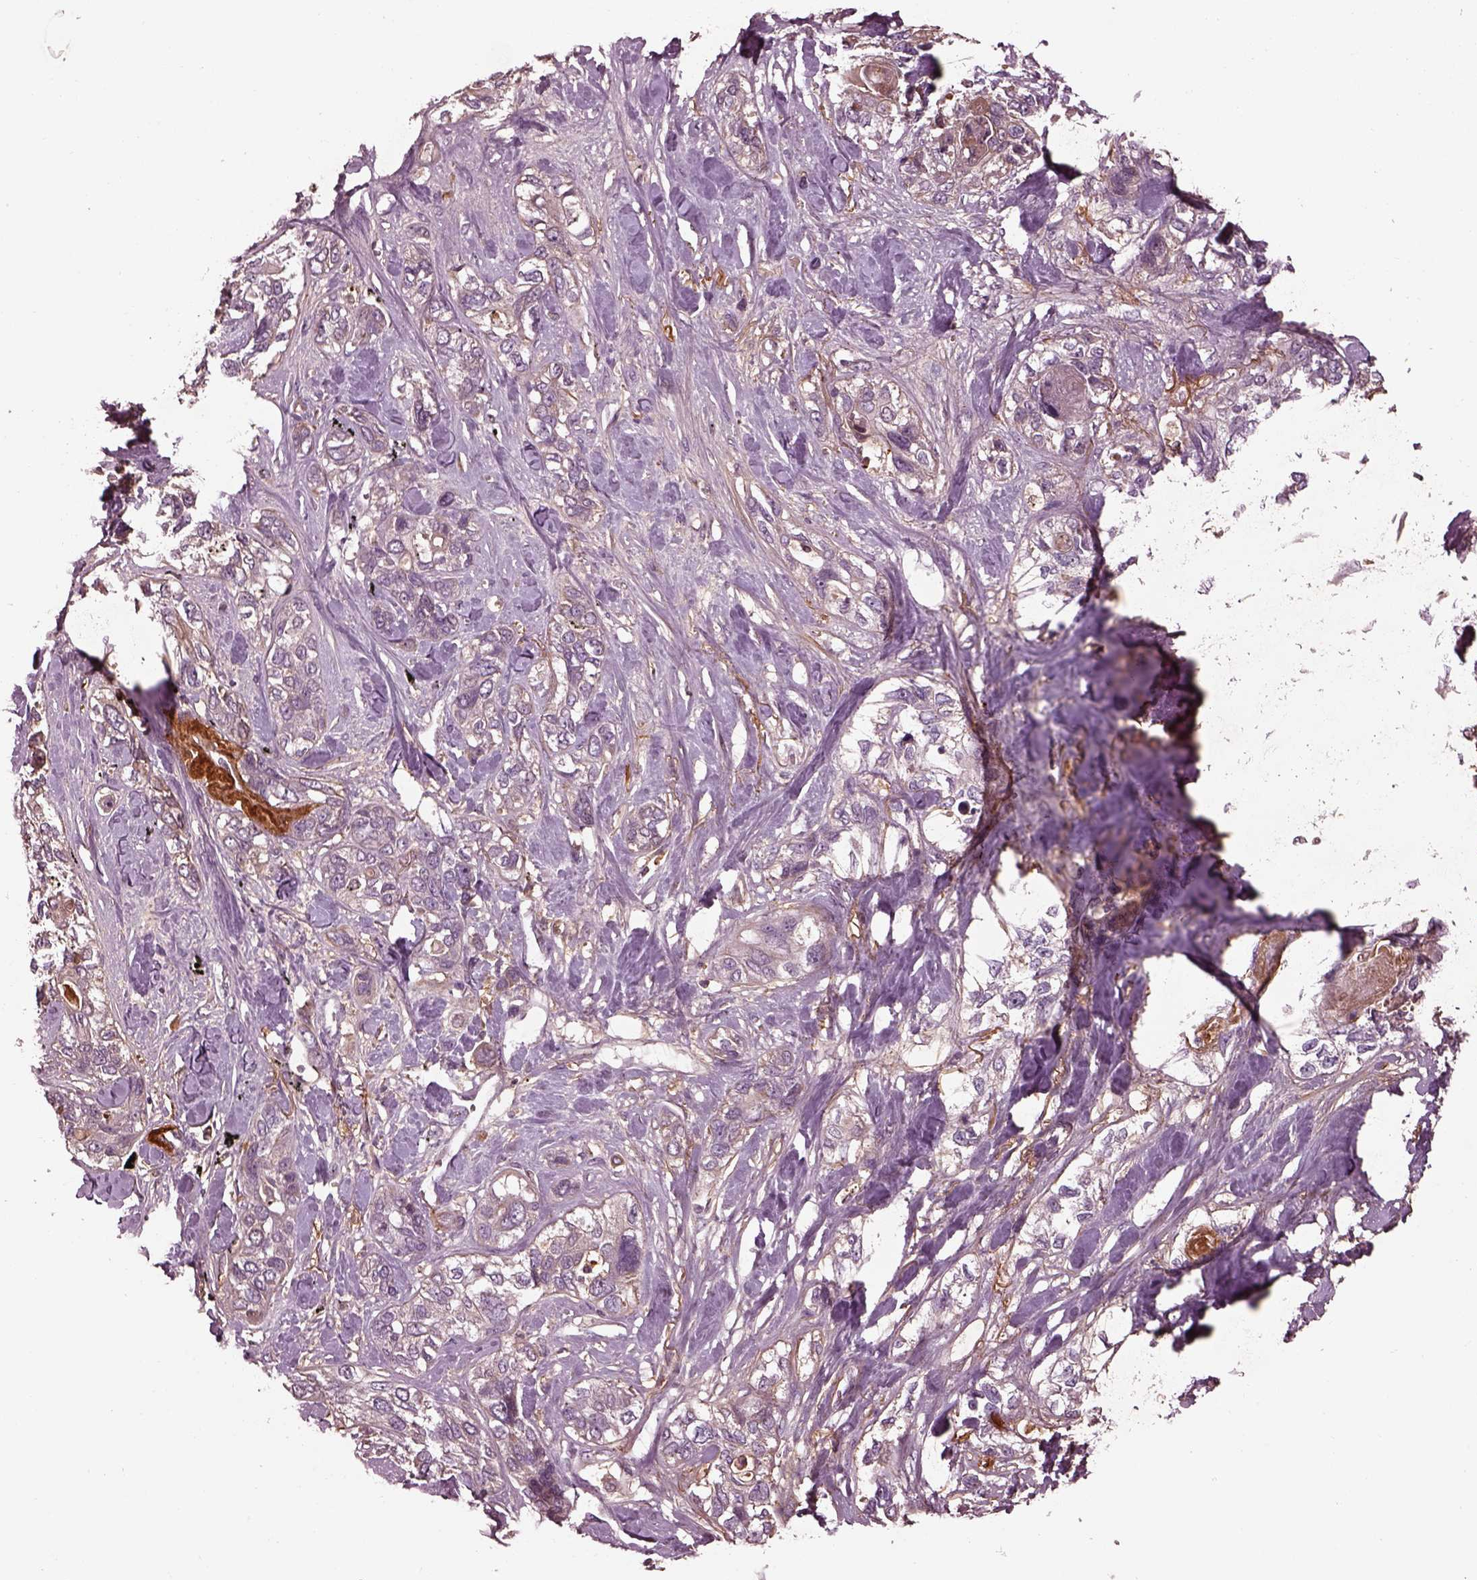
{"staining": {"intensity": "negative", "quantity": "none", "location": "none"}, "tissue": "lung cancer", "cell_type": "Tumor cells", "image_type": "cancer", "snomed": [{"axis": "morphology", "description": "Squamous cell carcinoma, NOS"}, {"axis": "topography", "description": "Lung"}], "caption": "This image is of lung cancer (squamous cell carcinoma) stained with immunohistochemistry (IHC) to label a protein in brown with the nuclei are counter-stained blue. There is no staining in tumor cells.", "gene": "EFEMP1", "patient": {"sex": "female", "age": 70}}